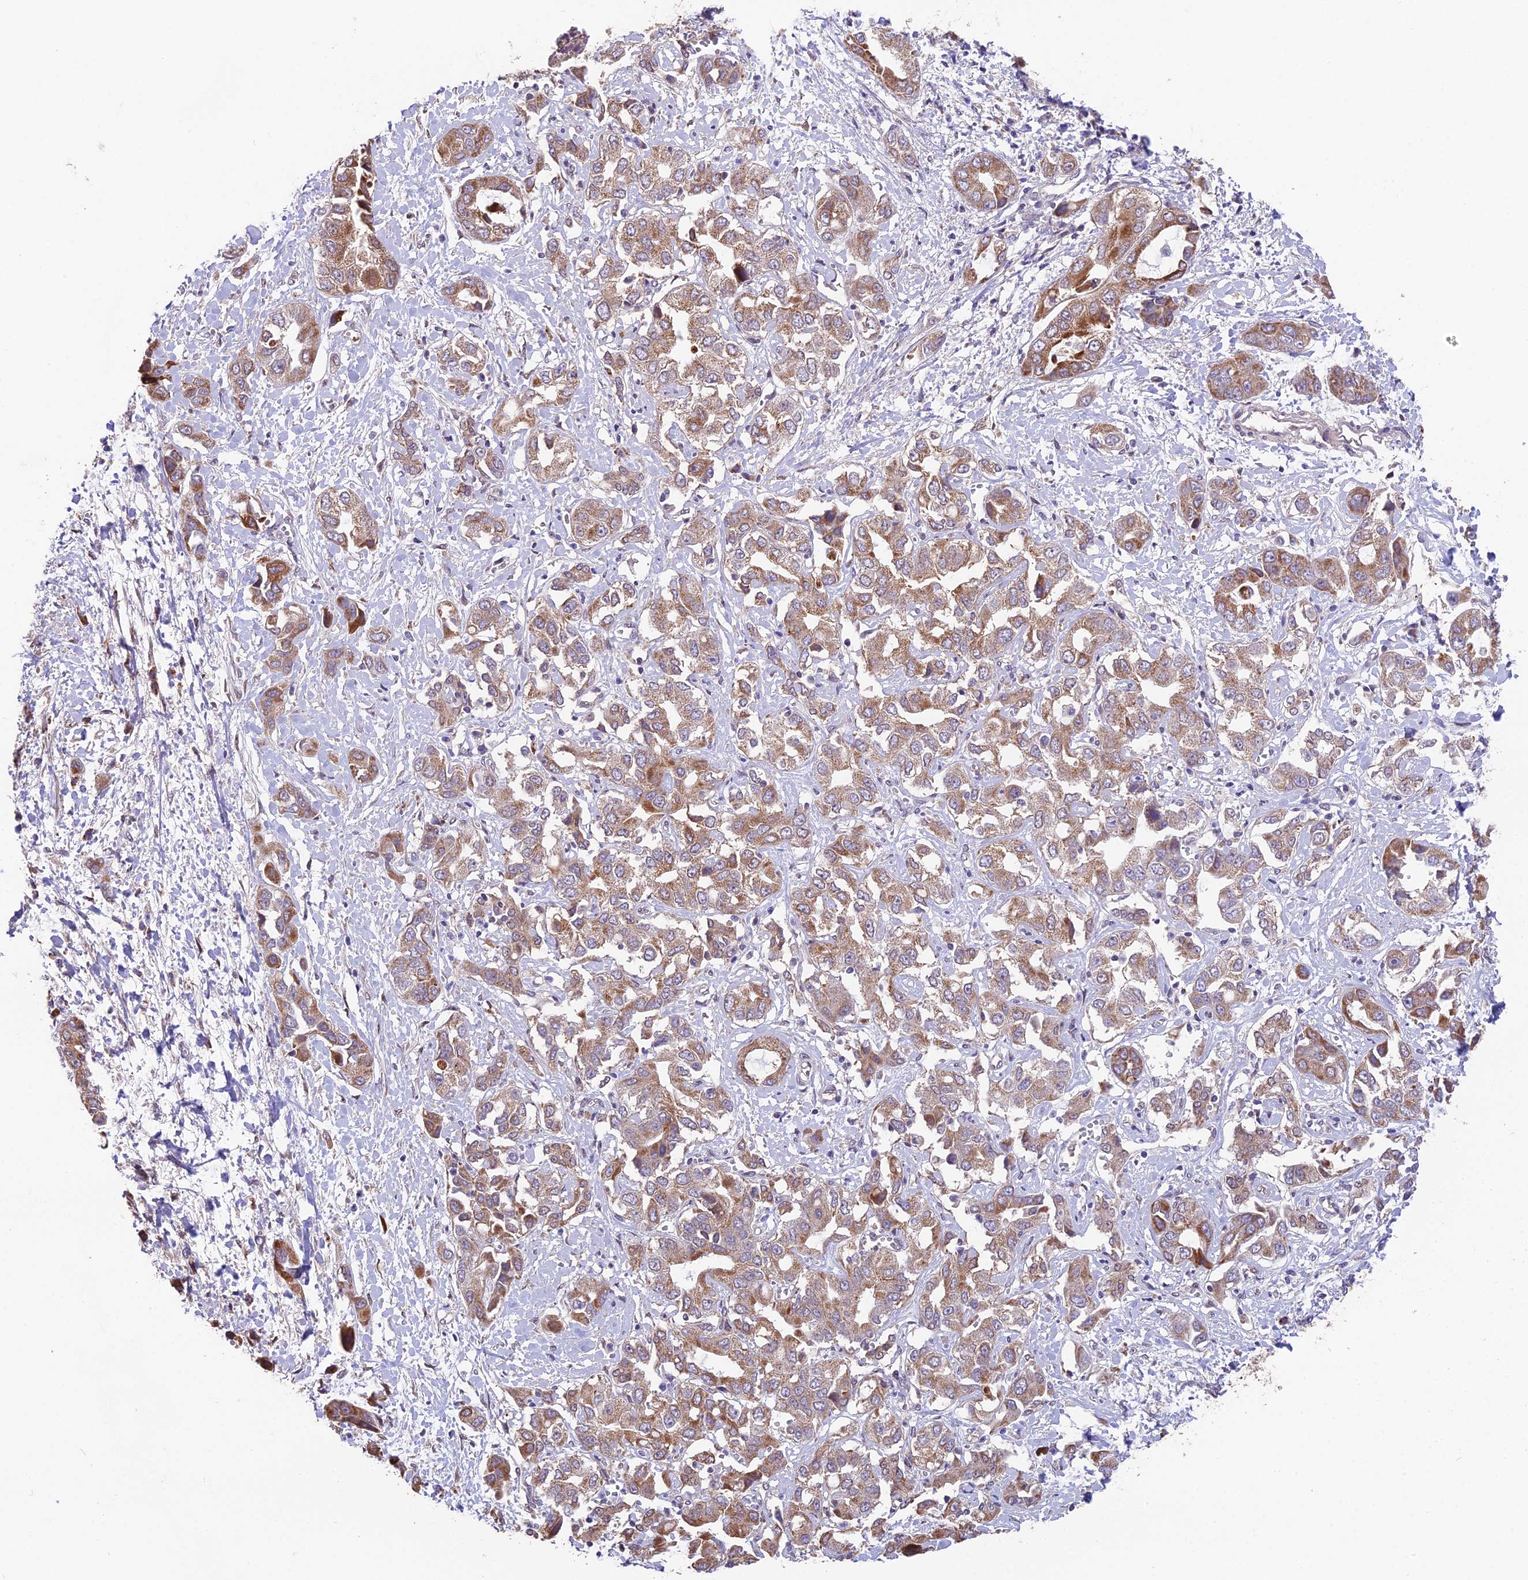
{"staining": {"intensity": "moderate", "quantity": ">75%", "location": "cytoplasmic/membranous"}, "tissue": "liver cancer", "cell_type": "Tumor cells", "image_type": "cancer", "snomed": [{"axis": "morphology", "description": "Cholangiocarcinoma"}, {"axis": "topography", "description": "Liver"}], "caption": "Human cholangiocarcinoma (liver) stained for a protein (brown) reveals moderate cytoplasmic/membranous positive expression in about >75% of tumor cells.", "gene": "CYP2R1", "patient": {"sex": "female", "age": 52}}